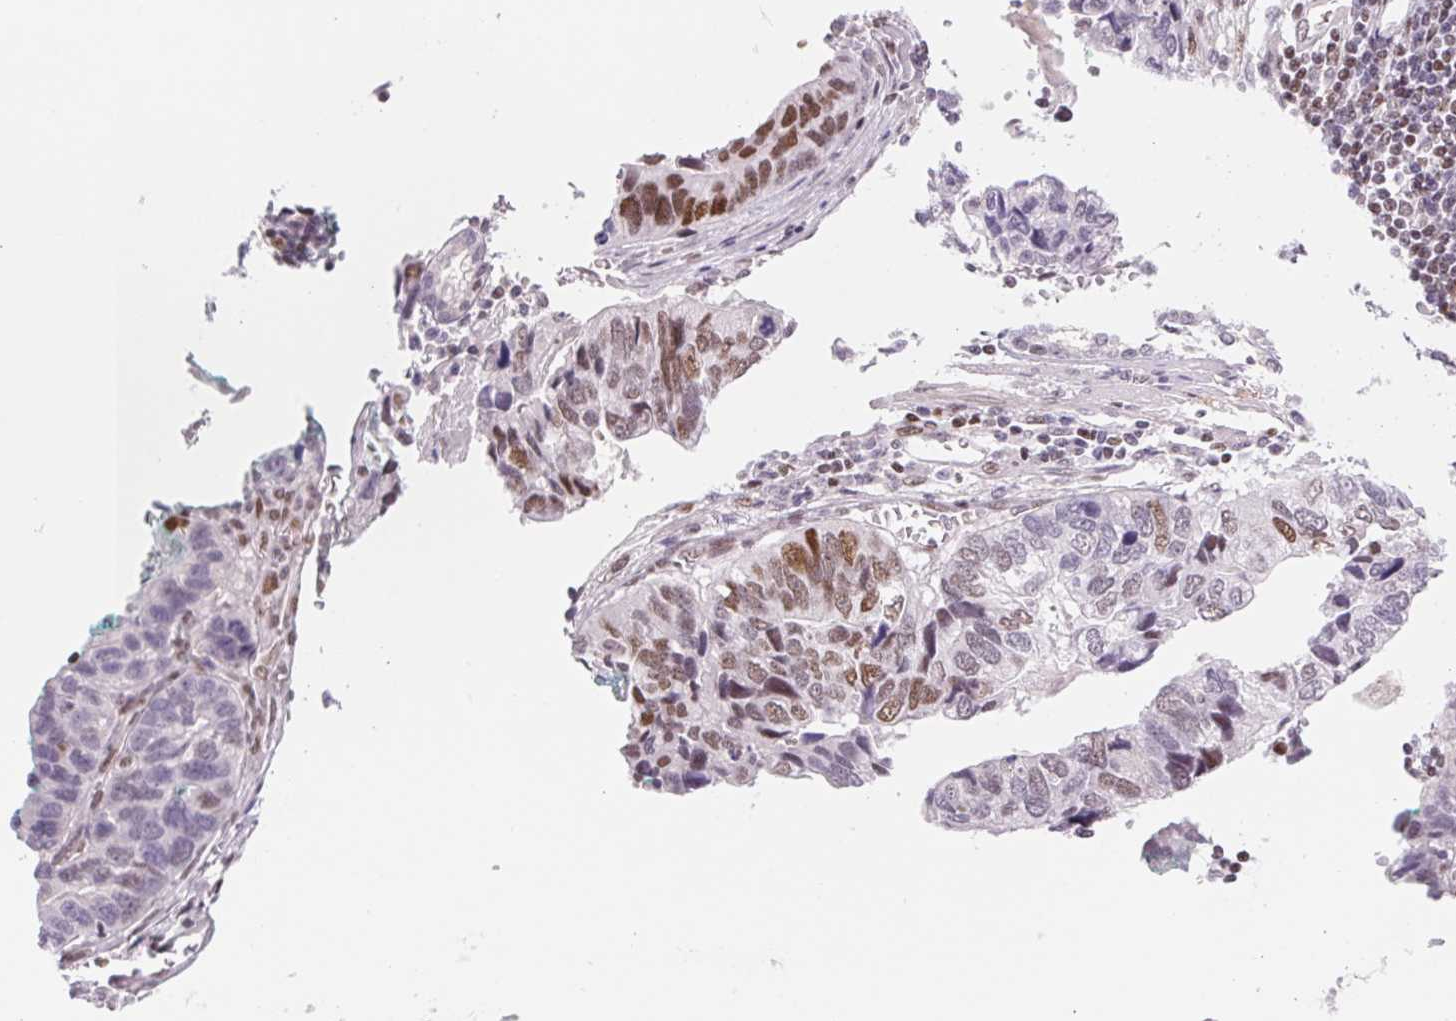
{"staining": {"intensity": "moderate", "quantity": "25%-75%", "location": "nuclear"}, "tissue": "stomach cancer", "cell_type": "Tumor cells", "image_type": "cancer", "snomed": [{"axis": "morphology", "description": "Adenocarcinoma, NOS"}, {"axis": "topography", "description": "Stomach, upper"}], "caption": "Human stomach adenocarcinoma stained with a brown dye shows moderate nuclear positive staining in approximately 25%-75% of tumor cells.", "gene": "TRERF1", "patient": {"sex": "female", "age": 67}}